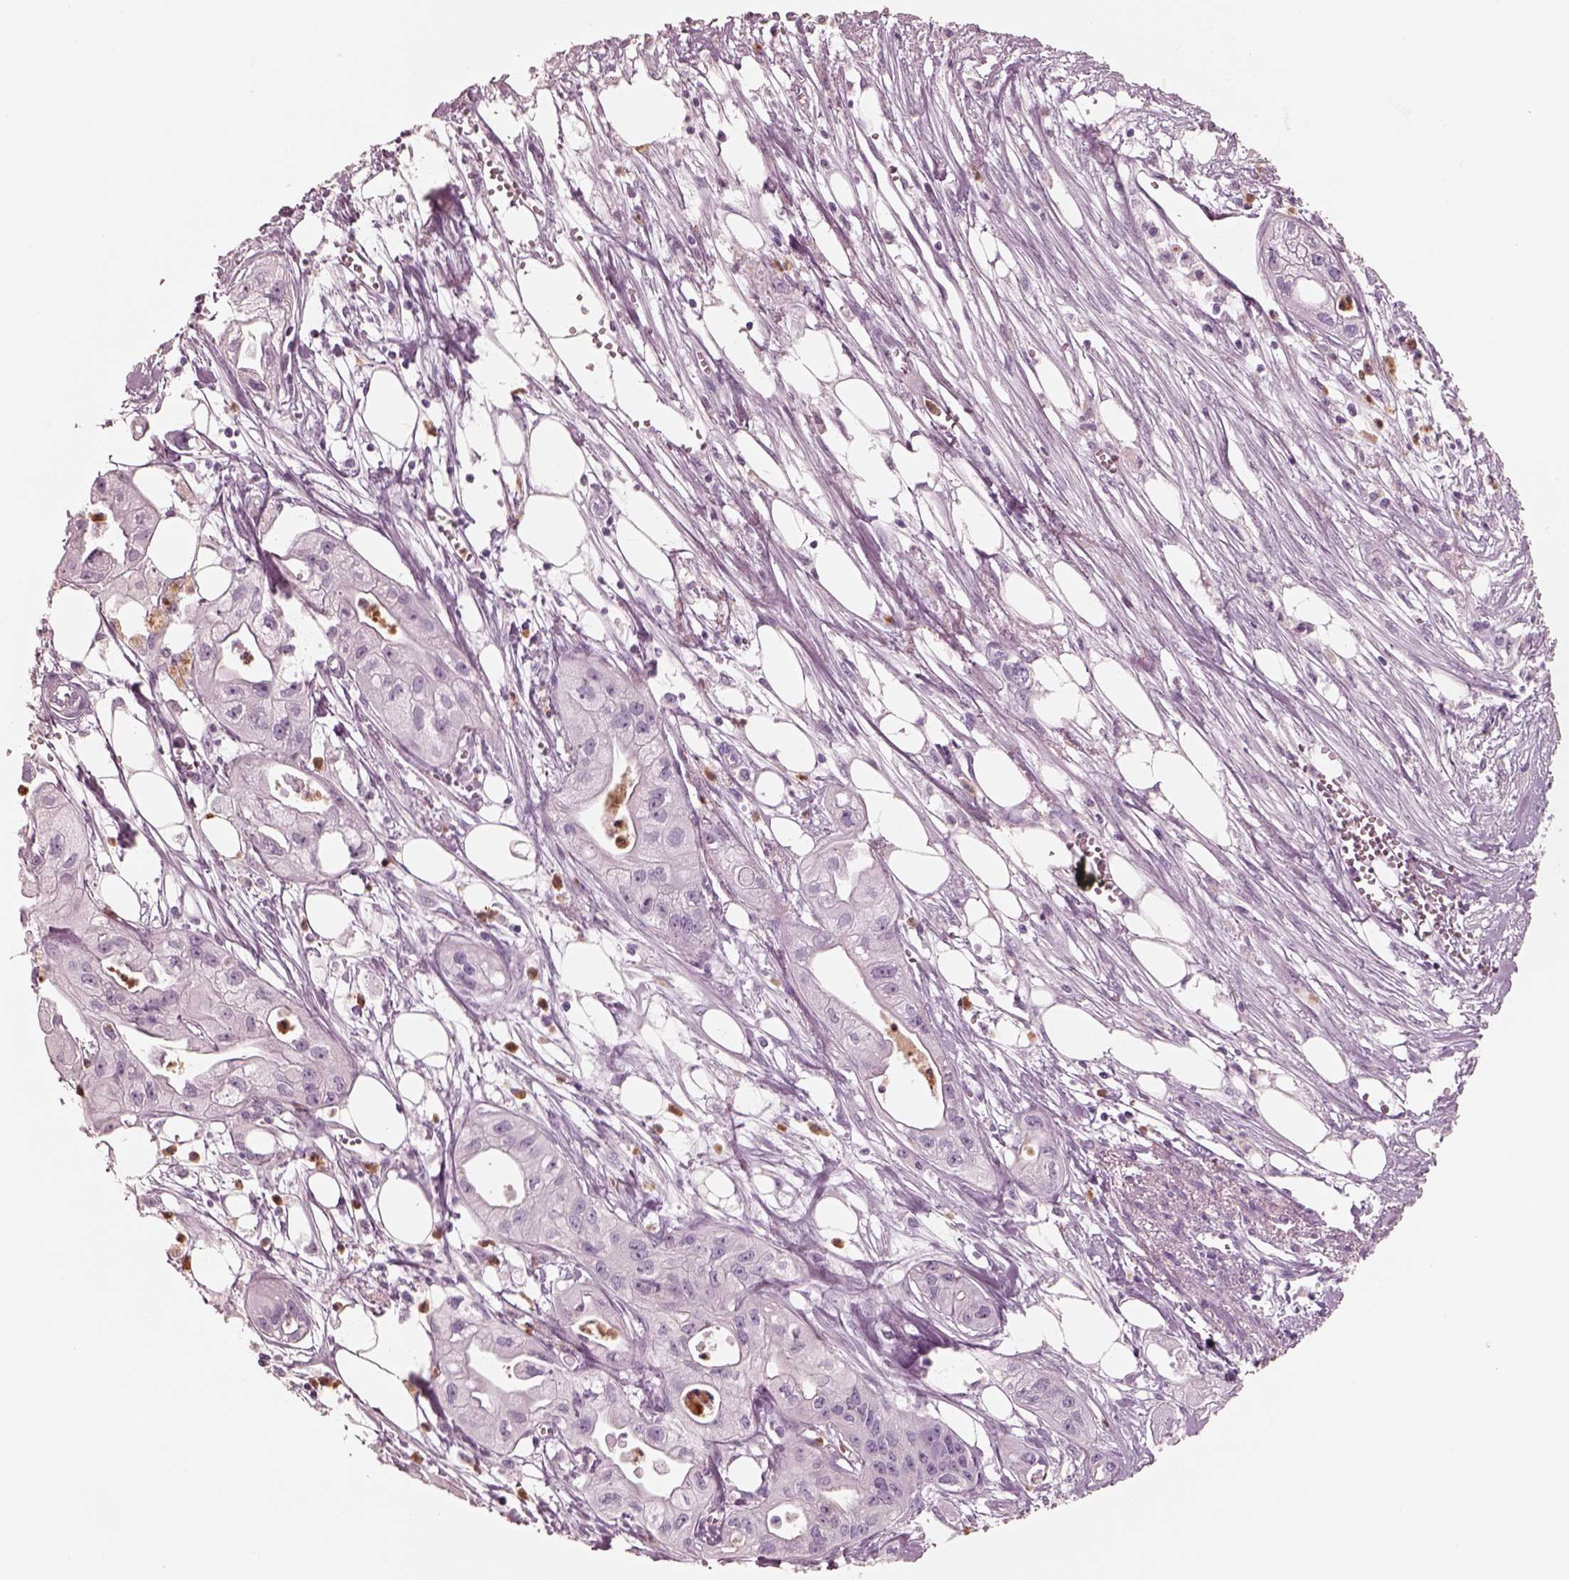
{"staining": {"intensity": "negative", "quantity": "none", "location": "none"}, "tissue": "pancreatic cancer", "cell_type": "Tumor cells", "image_type": "cancer", "snomed": [{"axis": "morphology", "description": "Adenocarcinoma, NOS"}, {"axis": "topography", "description": "Pancreas"}], "caption": "An immunohistochemistry micrograph of pancreatic cancer is shown. There is no staining in tumor cells of pancreatic cancer.", "gene": "ELANE", "patient": {"sex": "male", "age": 70}}